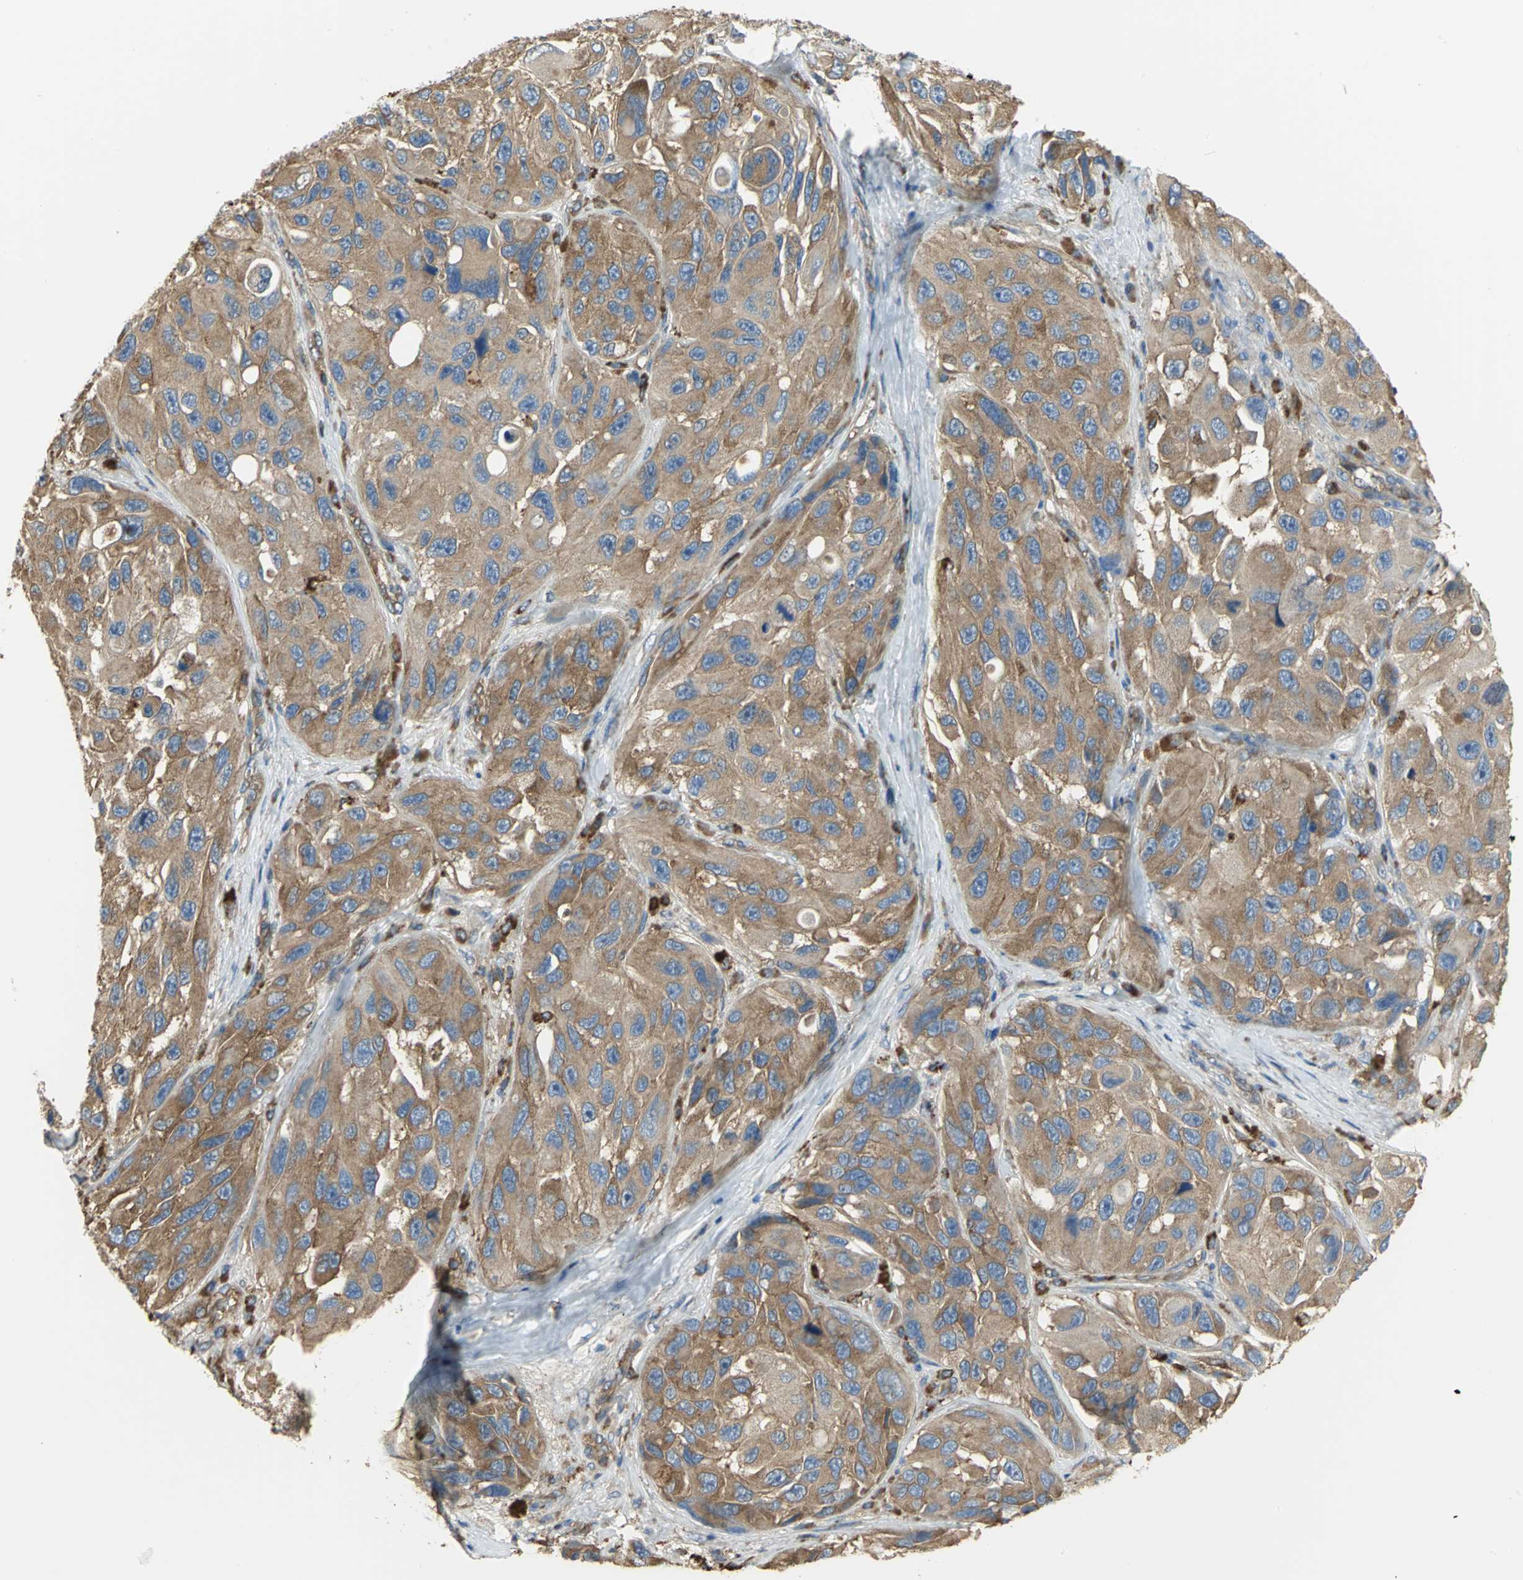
{"staining": {"intensity": "moderate", "quantity": ">75%", "location": "cytoplasmic/membranous"}, "tissue": "melanoma", "cell_type": "Tumor cells", "image_type": "cancer", "snomed": [{"axis": "morphology", "description": "Malignant melanoma, NOS"}, {"axis": "topography", "description": "Skin"}], "caption": "IHC (DAB (3,3'-diaminobenzidine)) staining of human malignant melanoma demonstrates moderate cytoplasmic/membranous protein expression in about >75% of tumor cells.", "gene": "DIAPH2", "patient": {"sex": "female", "age": 73}}